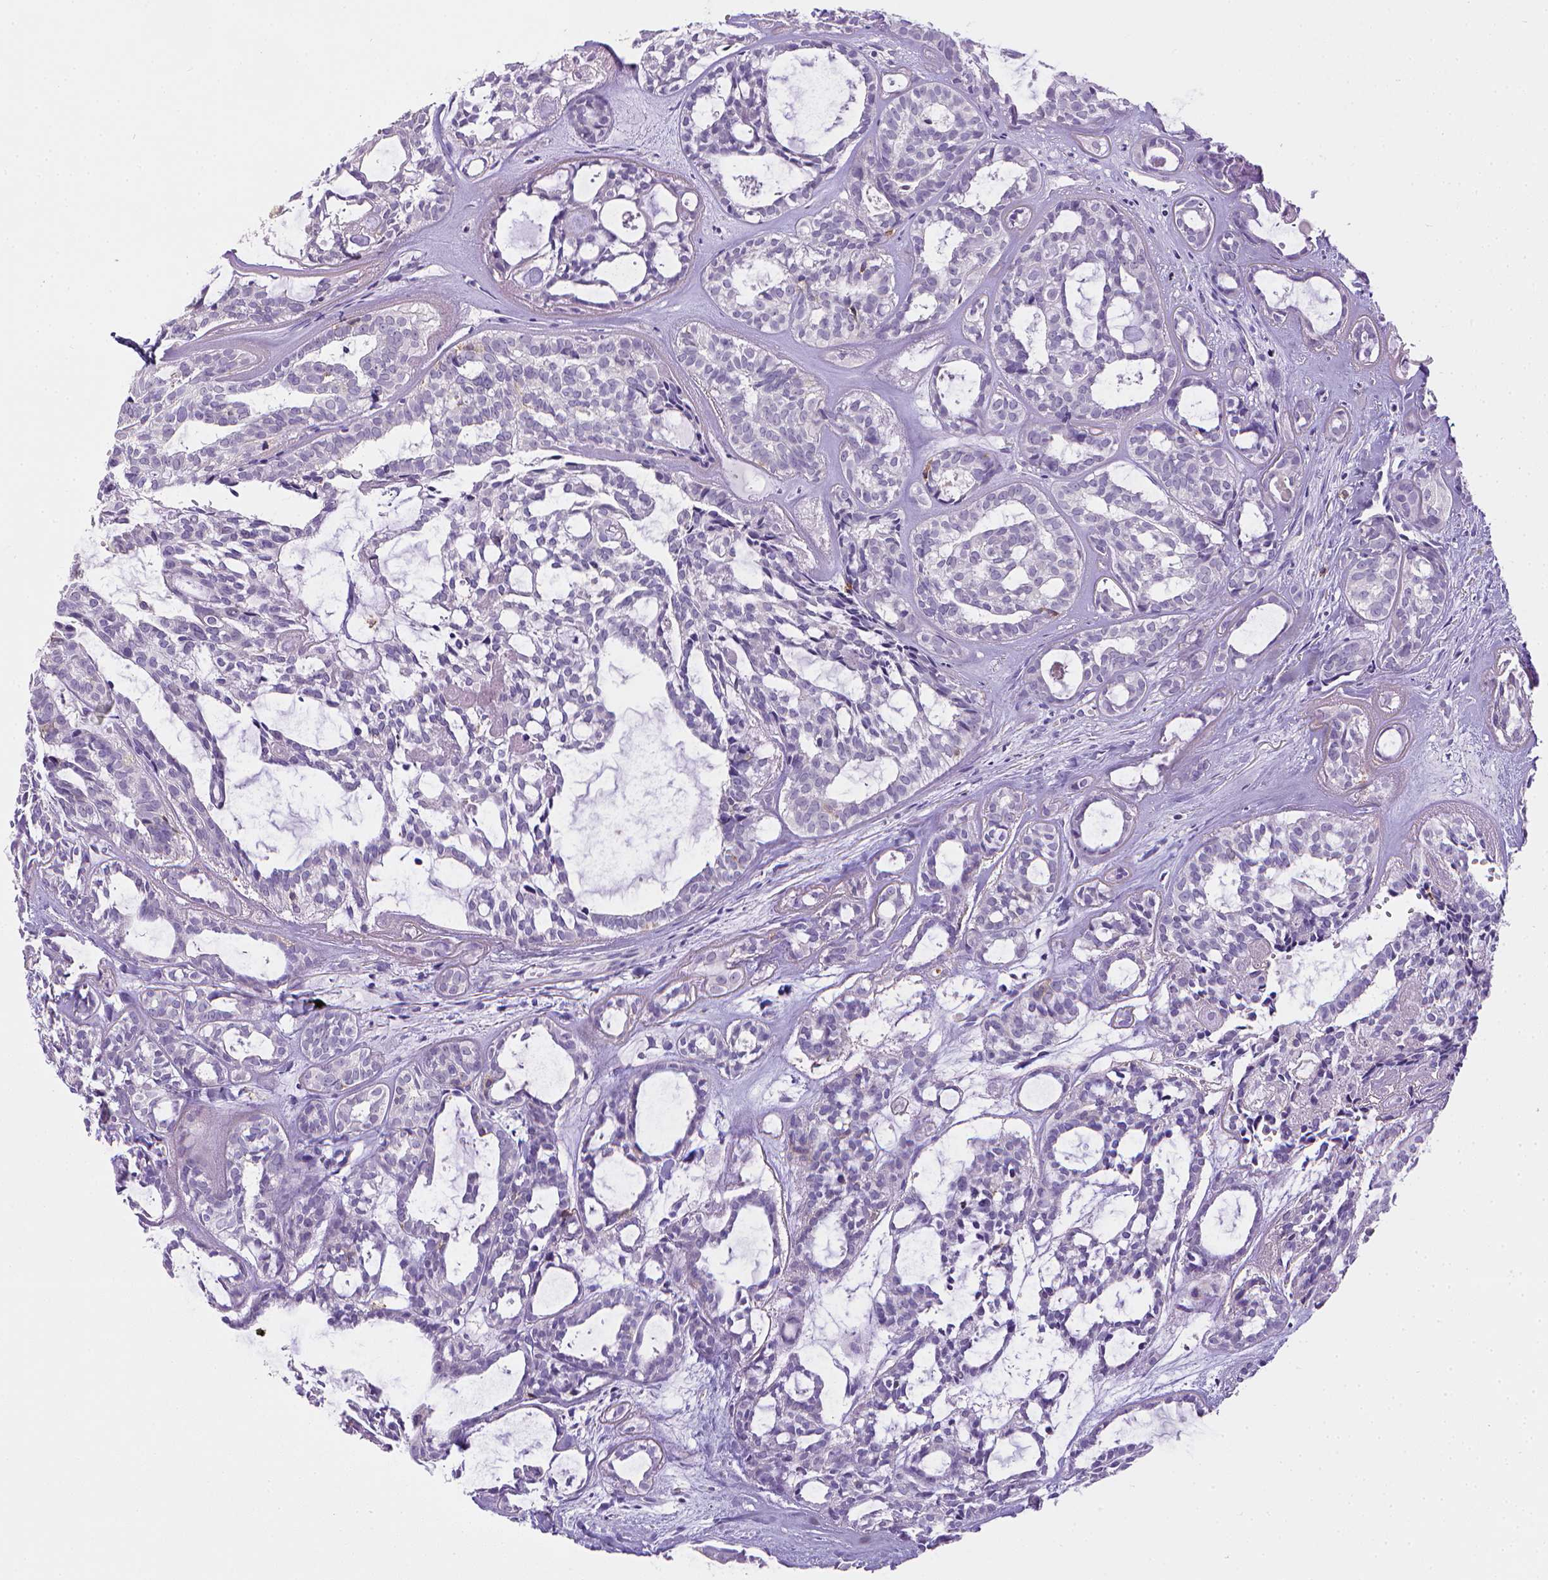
{"staining": {"intensity": "negative", "quantity": "none", "location": "none"}, "tissue": "head and neck cancer", "cell_type": "Tumor cells", "image_type": "cancer", "snomed": [{"axis": "morphology", "description": "Adenocarcinoma, NOS"}, {"axis": "topography", "description": "Head-Neck"}], "caption": "A high-resolution micrograph shows immunohistochemistry (IHC) staining of adenocarcinoma (head and neck), which exhibits no significant staining in tumor cells.", "gene": "ITGAM", "patient": {"sex": "female", "age": 62}}